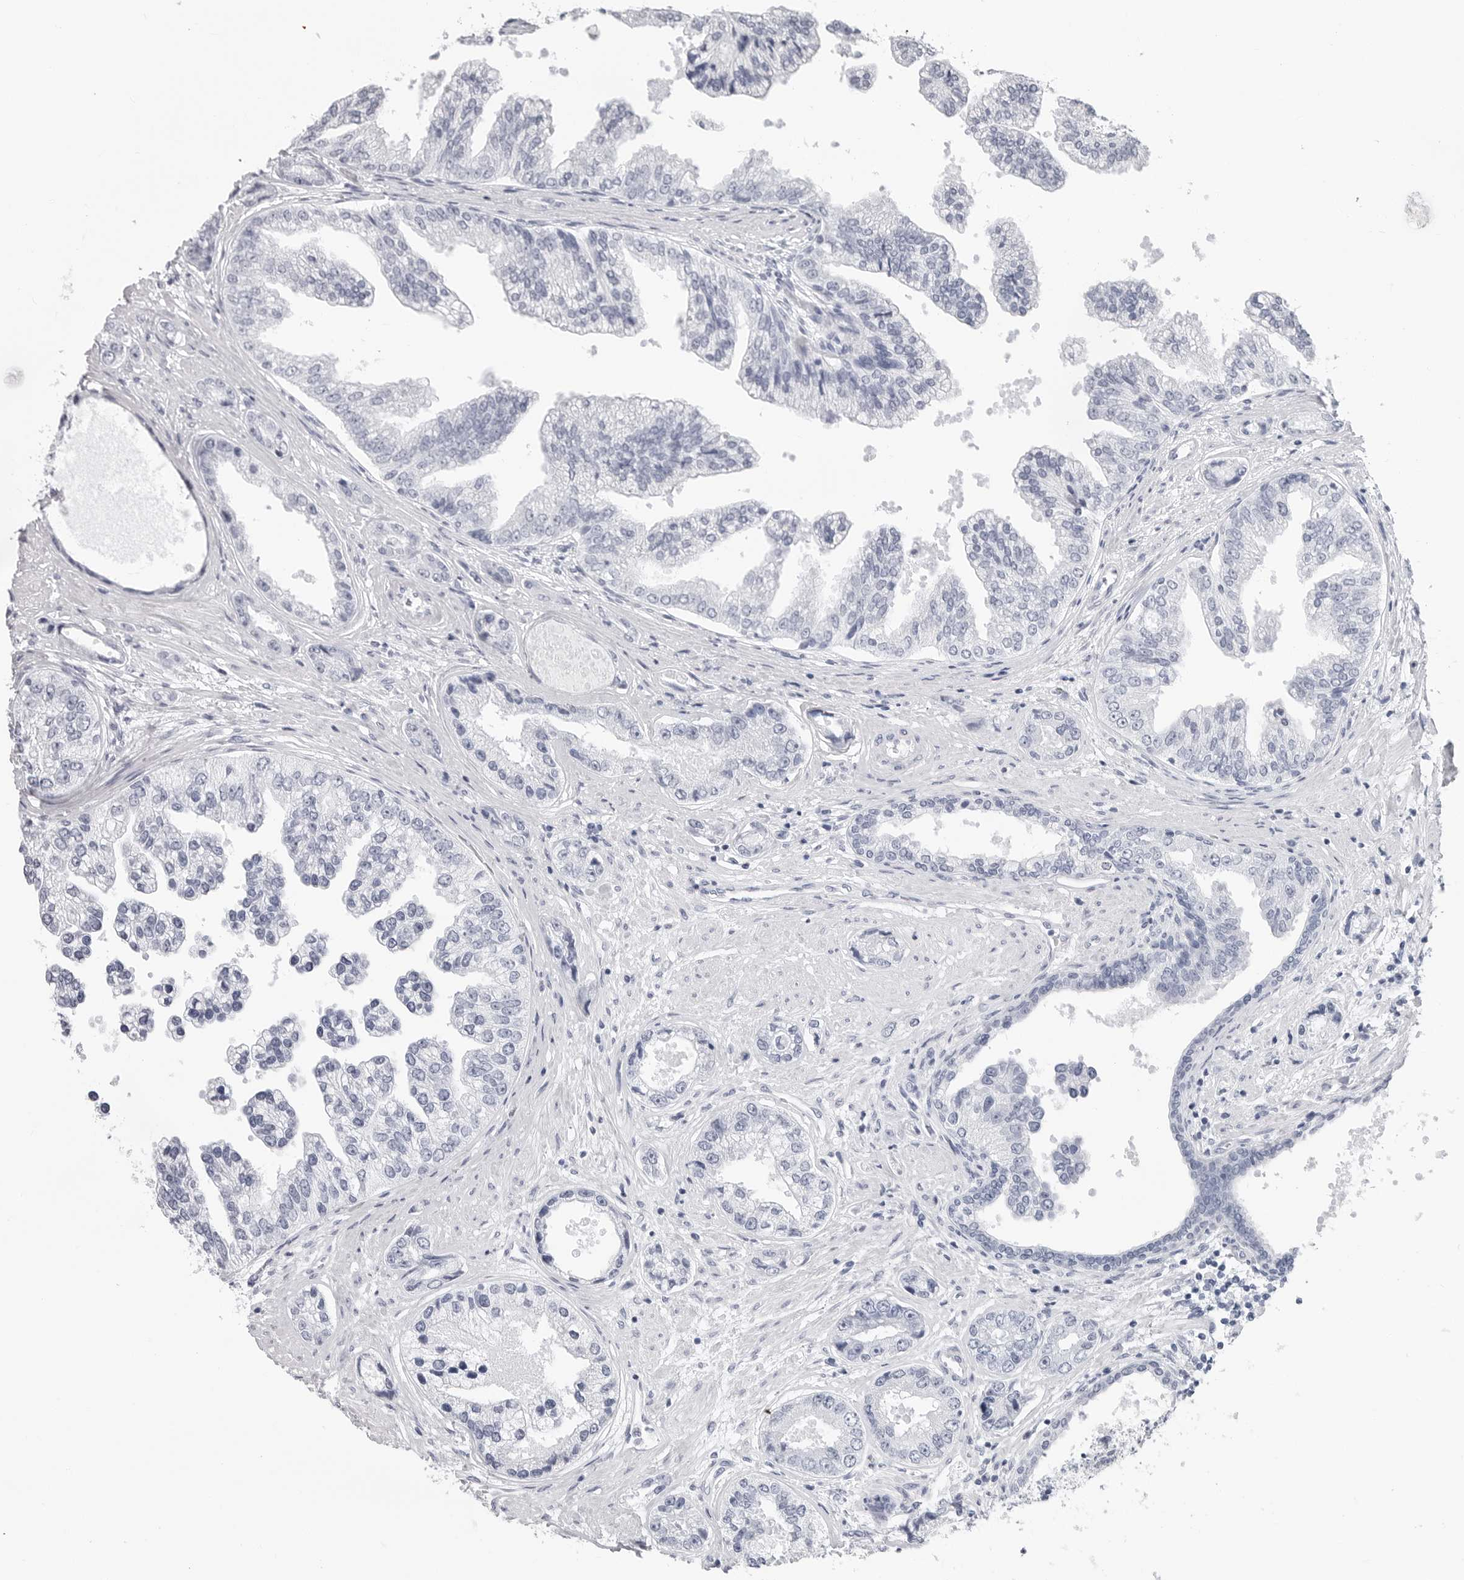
{"staining": {"intensity": "negative", "quantity": "none", "location": "none"}, "tissue": "prostate cancer", "cell_type": "Tumor cells", "image_type": "cancer", "snomed": [{"axis": "morphology", "description": "Adenocarcinoma, High grade"}, {"axis": "topography", "description": "Prostate"}], "caption": "High magnification brightfield microscopy of prostate cancer (high-grade adenocarcinoma) stained with DAB (3,3'-diaminobenzidine) (brown) and counterstained with hematoxylin (blue): tumor cells show no significant staining.", "gene": "CSH1", "patient": {"sex": "male", "age": 61}}